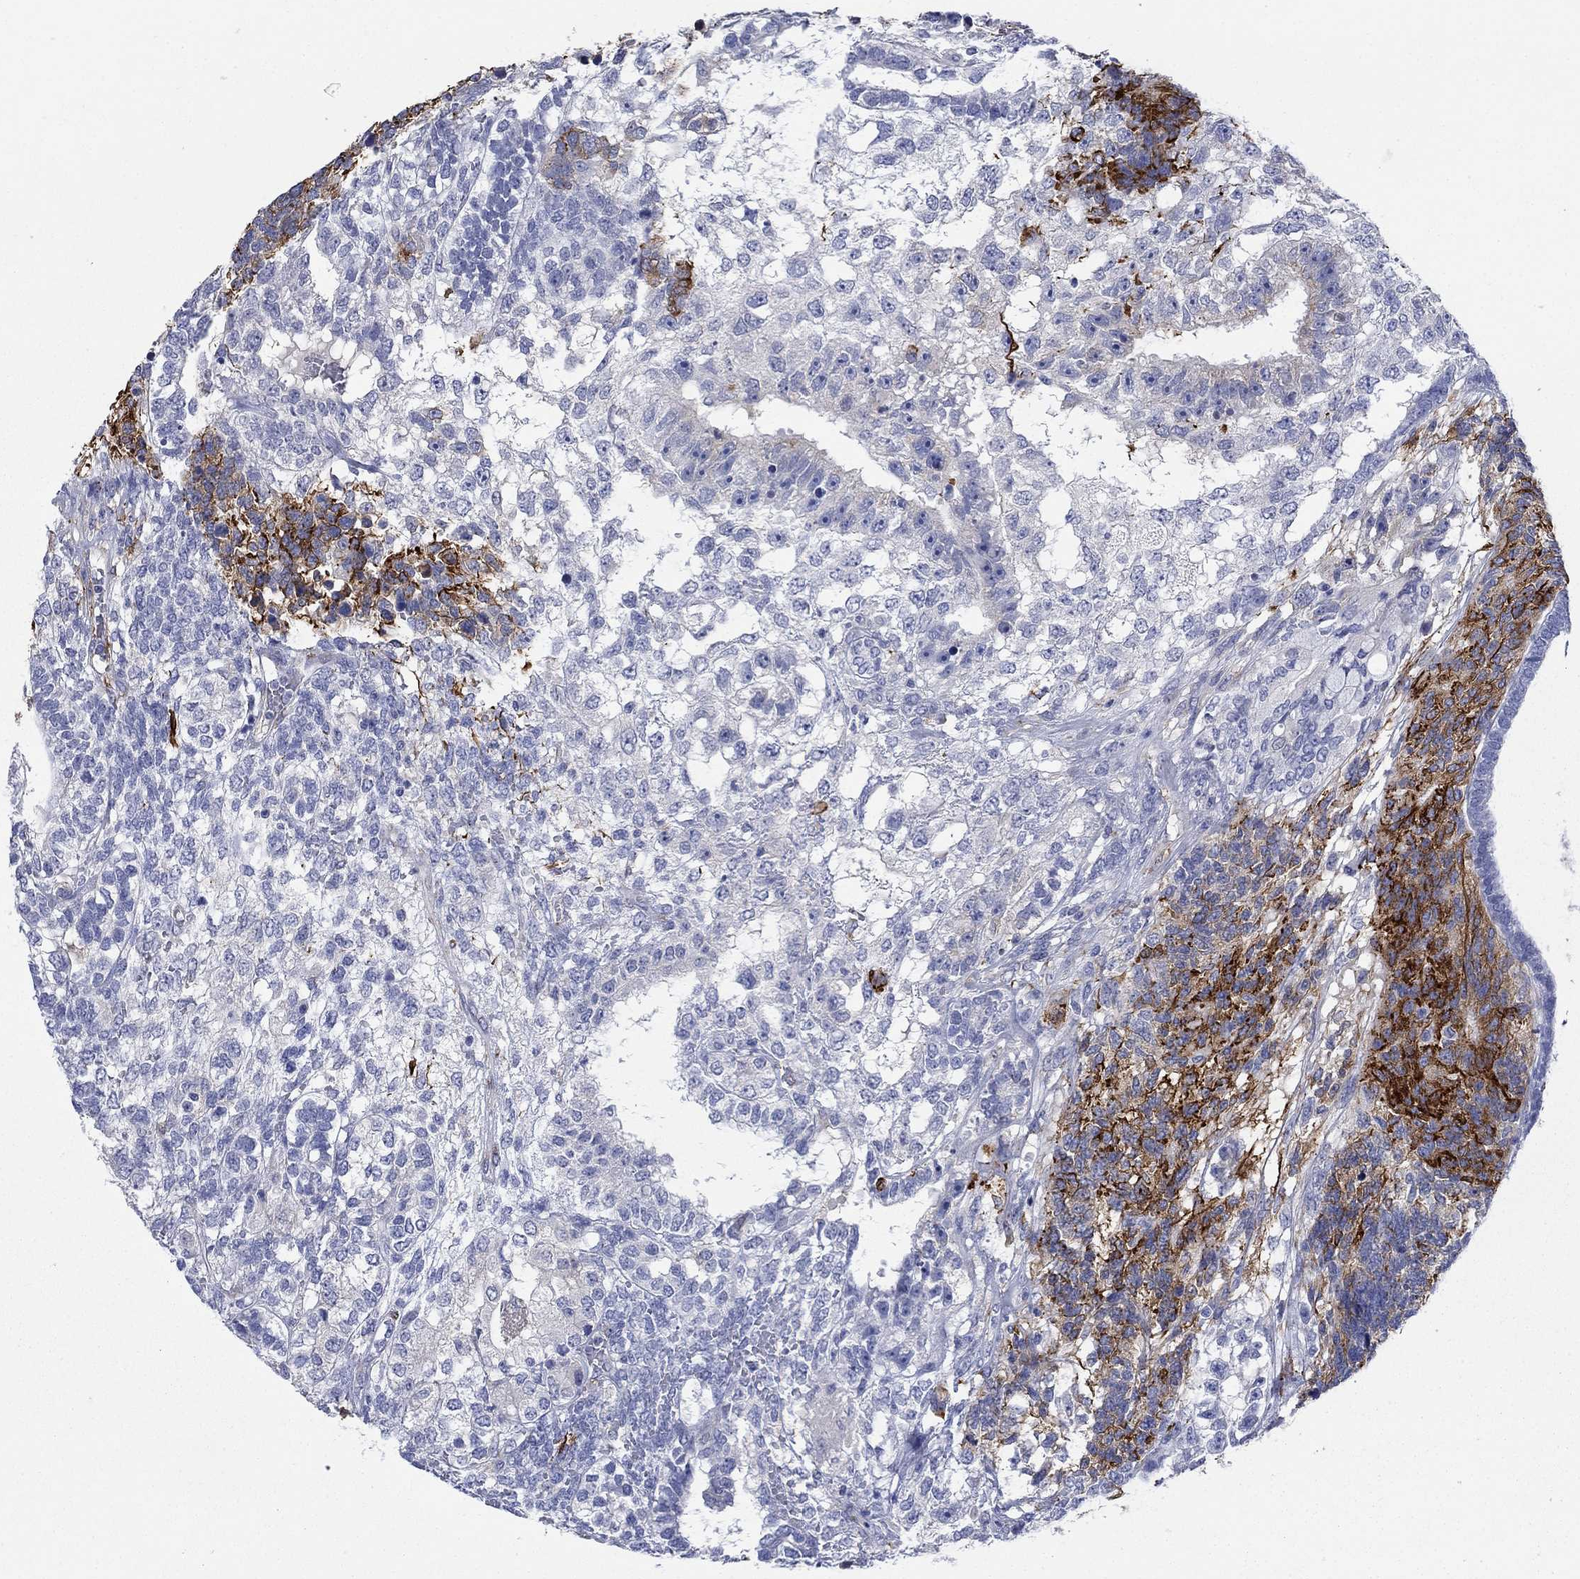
{"staining": {"intensity": "strong", "quantity": "25%-75%", "location": "cytoplasmic/membranous"}, "tissue": "testis cancer", "cell_type": "Tumor cells", "image_type": "cancer", "snomed": [{"axis": "morphology", "description": "Seminoma, NOS"}, {"axis": "morphology", "description": "Carcinoma, Embryonal, NOS"}, {"axis": "topography", "description": "Testis"}], "caption": "About 25%-75% of tumor cells in embryonal carcinoma (testis) reveal strong cytoplasmic/membranous protein staining as visualized by brown immunohistochemical staining.", "gene": "PTPRZ1", "patient": {"sex": "male", "age": 41}}